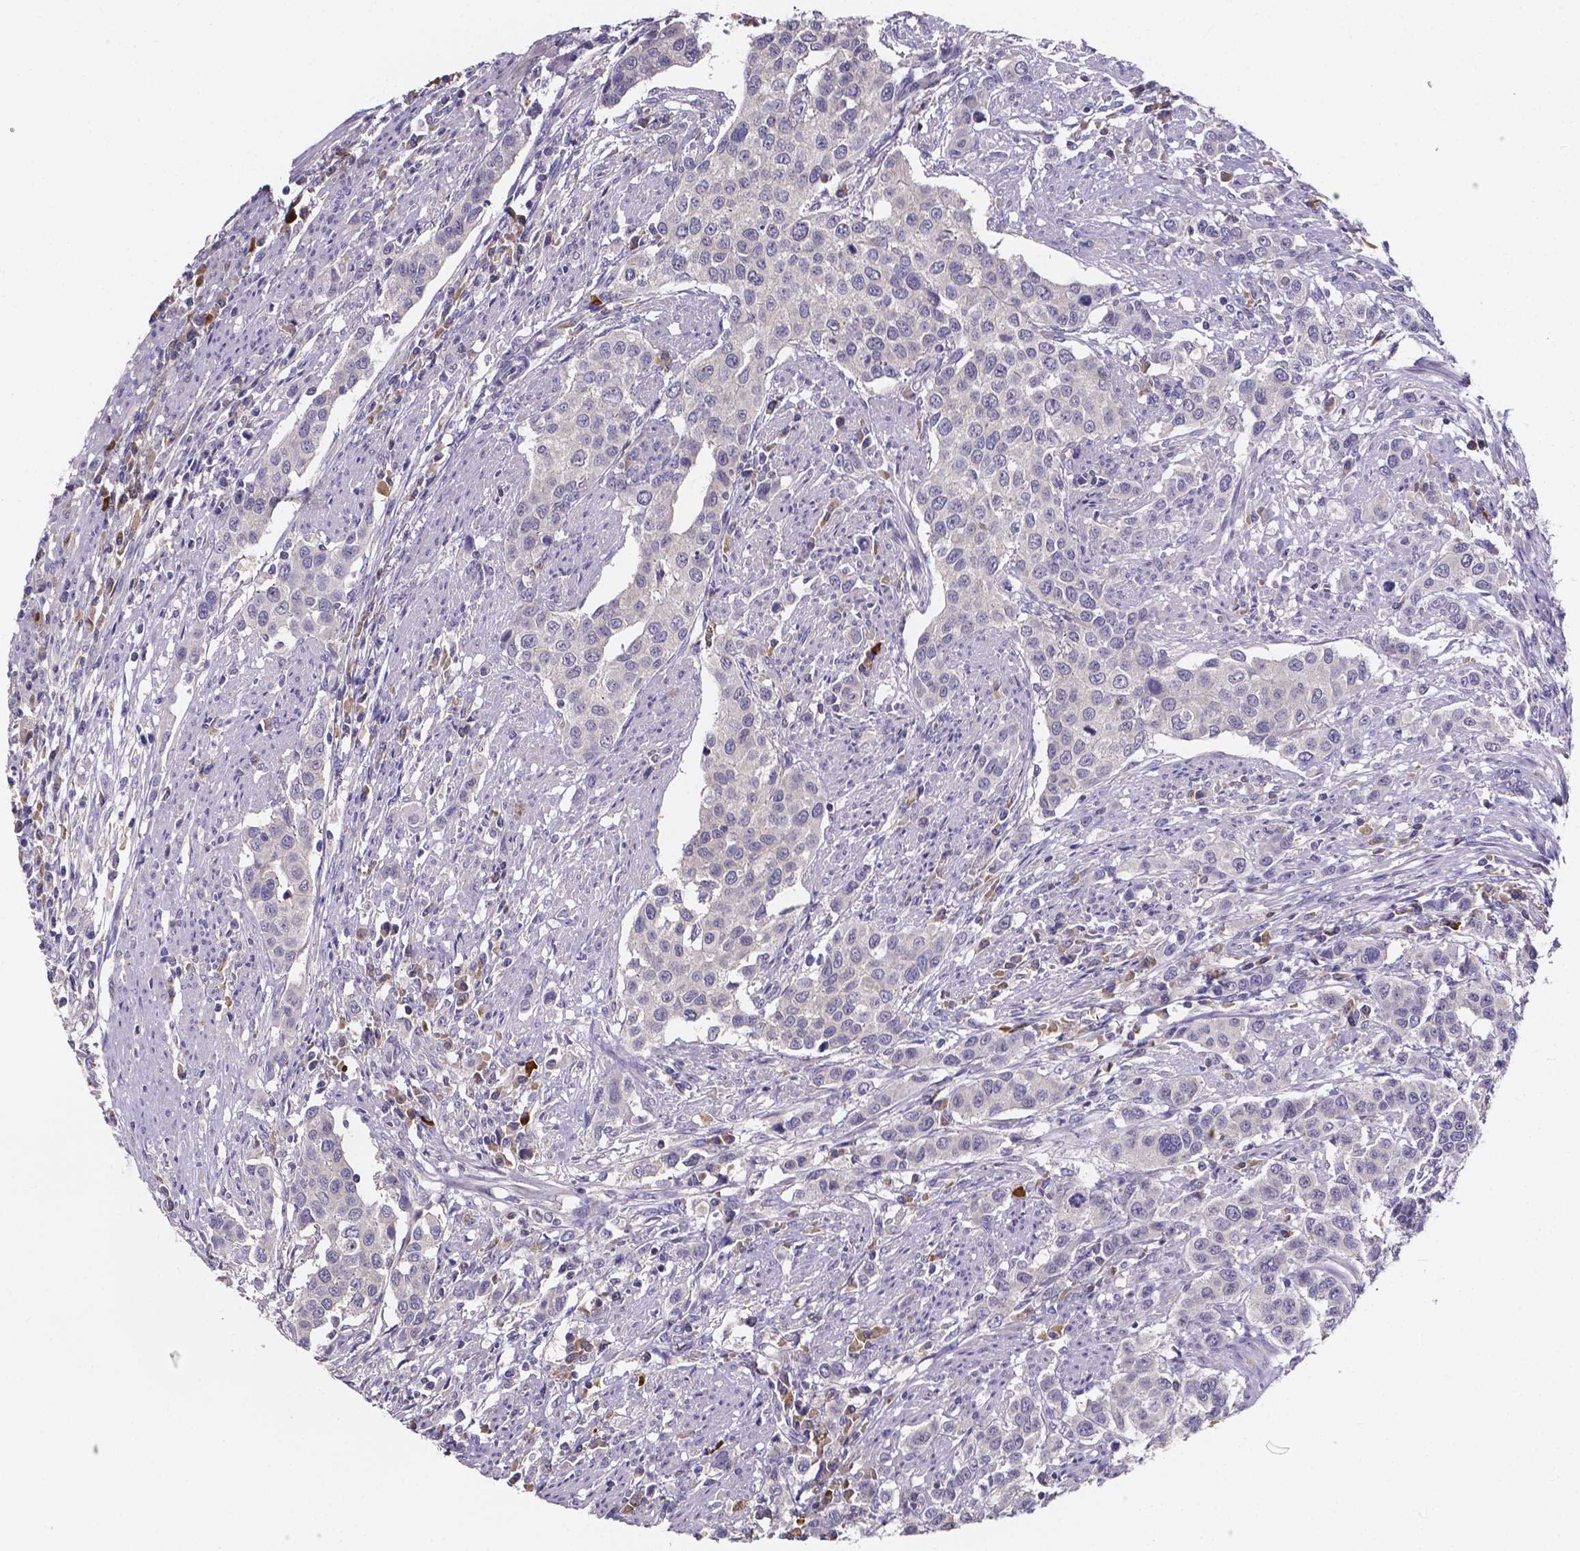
{"staining": {"intensity": "negative", "quantity": "none", "location": "none"}, "tissue": "urothelial cancer", "cell_type": "Tumor cells", "image_type": "cancer", "snomed": [{"axis": "morphology", "description": "Urothelial carcinoma, High grade"}, {"axis": "topography", "description": "Urinary bladder"}], "caption": "Tumor cells are negative for protein expression in human urothelial carcinoma (high-grade). The staining is performed using DAB brown chromogen with nuclei counter-stained in using hematoxylin.", "gene": "SPOCD1", "patient": {"sex": "female", "age": 58}}